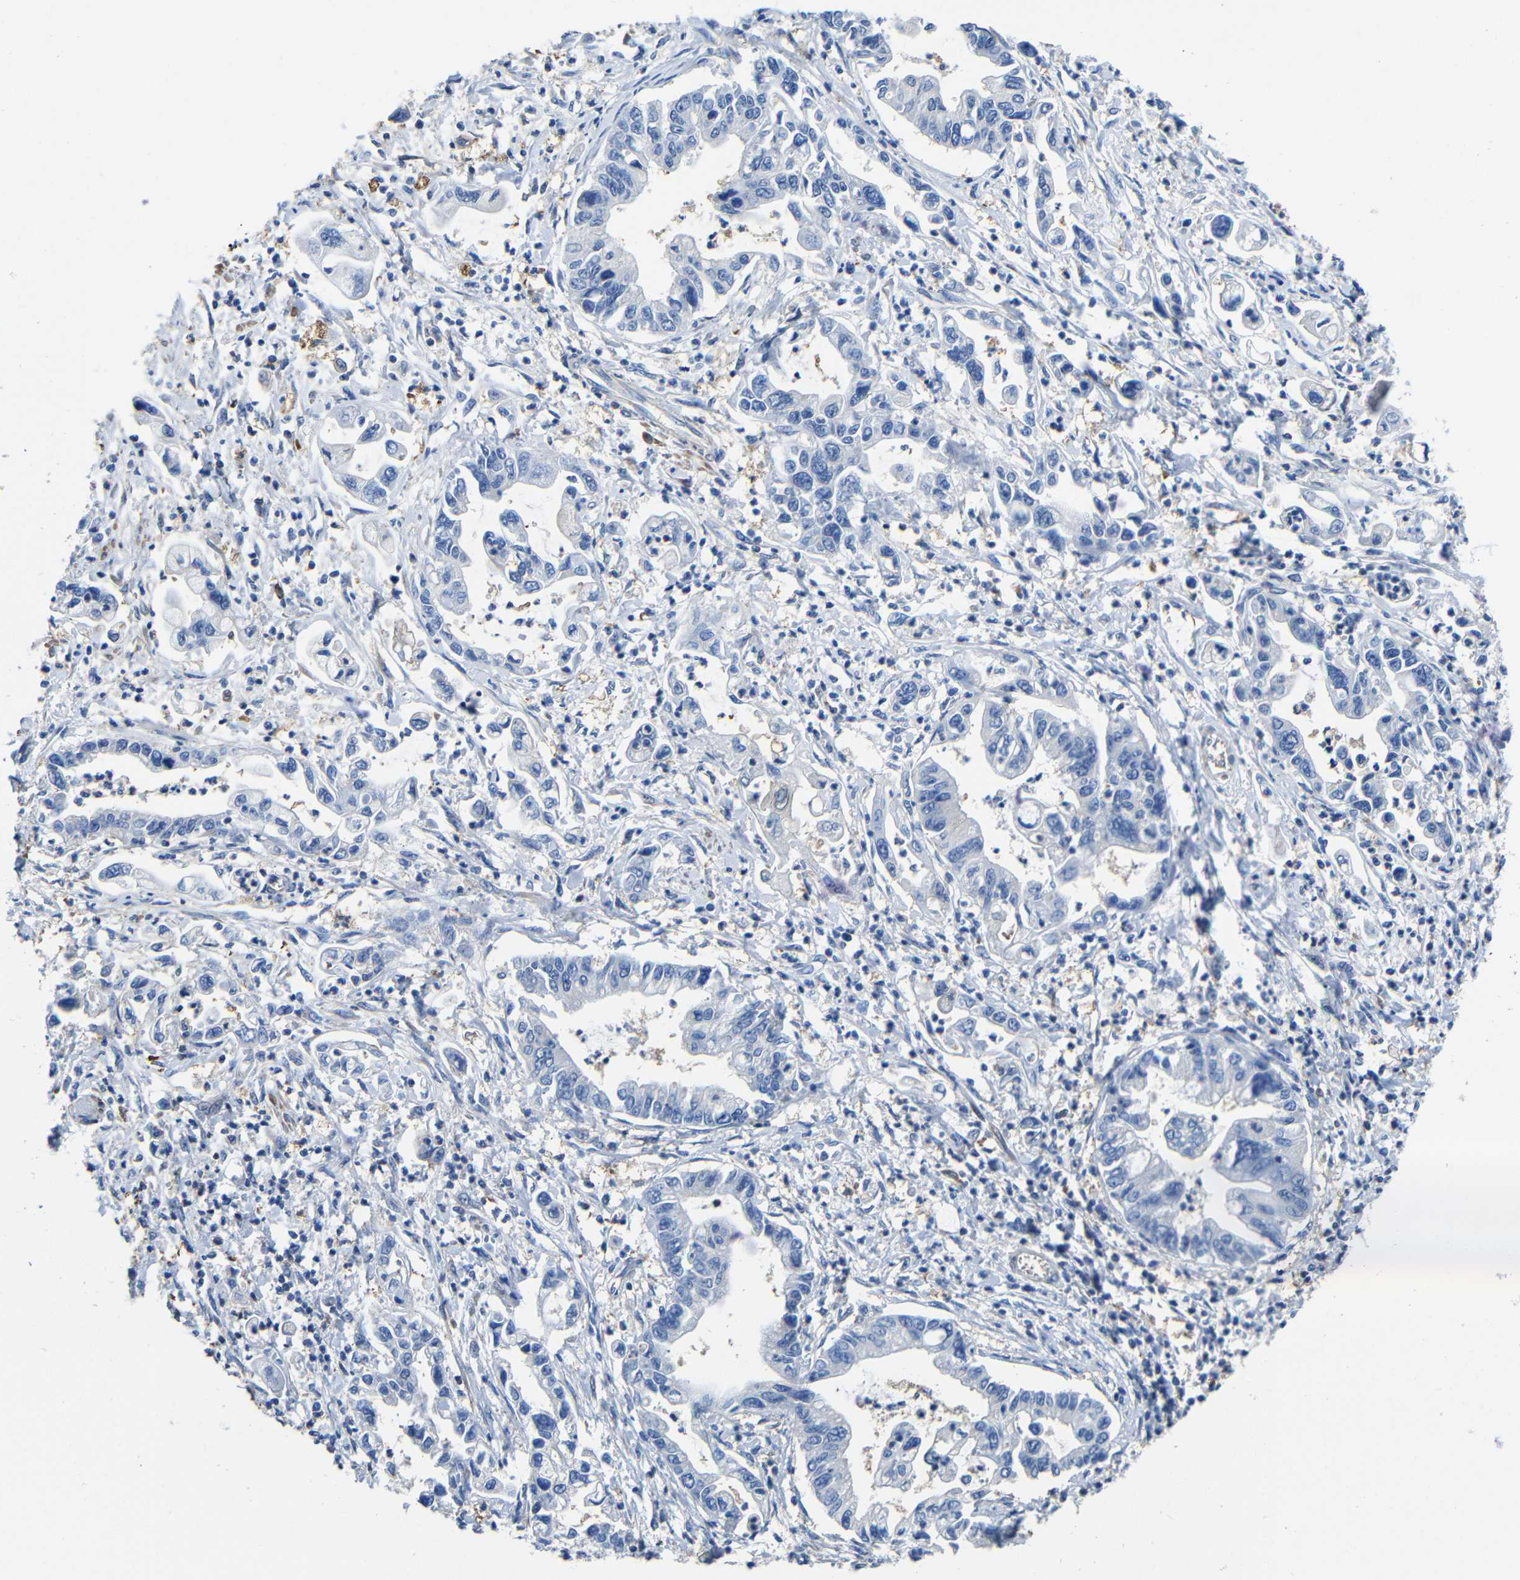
{"staining": {"intensity": "negative", "quantity": "none", "location": "none"}, "tissue": "pancreatic cancer", "cell_type": "Tumor cells", "image_type": "cancer", "snomed": [{"axis": "morphology", "description": "Adenocarcinoma, NOS"}, {"axis": "topography", "description": "Pancreas"}], "caption": "Immunohistochemistry histopathology image of neoplastic tissue: human pancreatic adenocarcinoma stained with DAB shows no significant protein positivity in tumor cells.", "gene": "GDI1", "patient": {"sex": "male", "age": 56}}